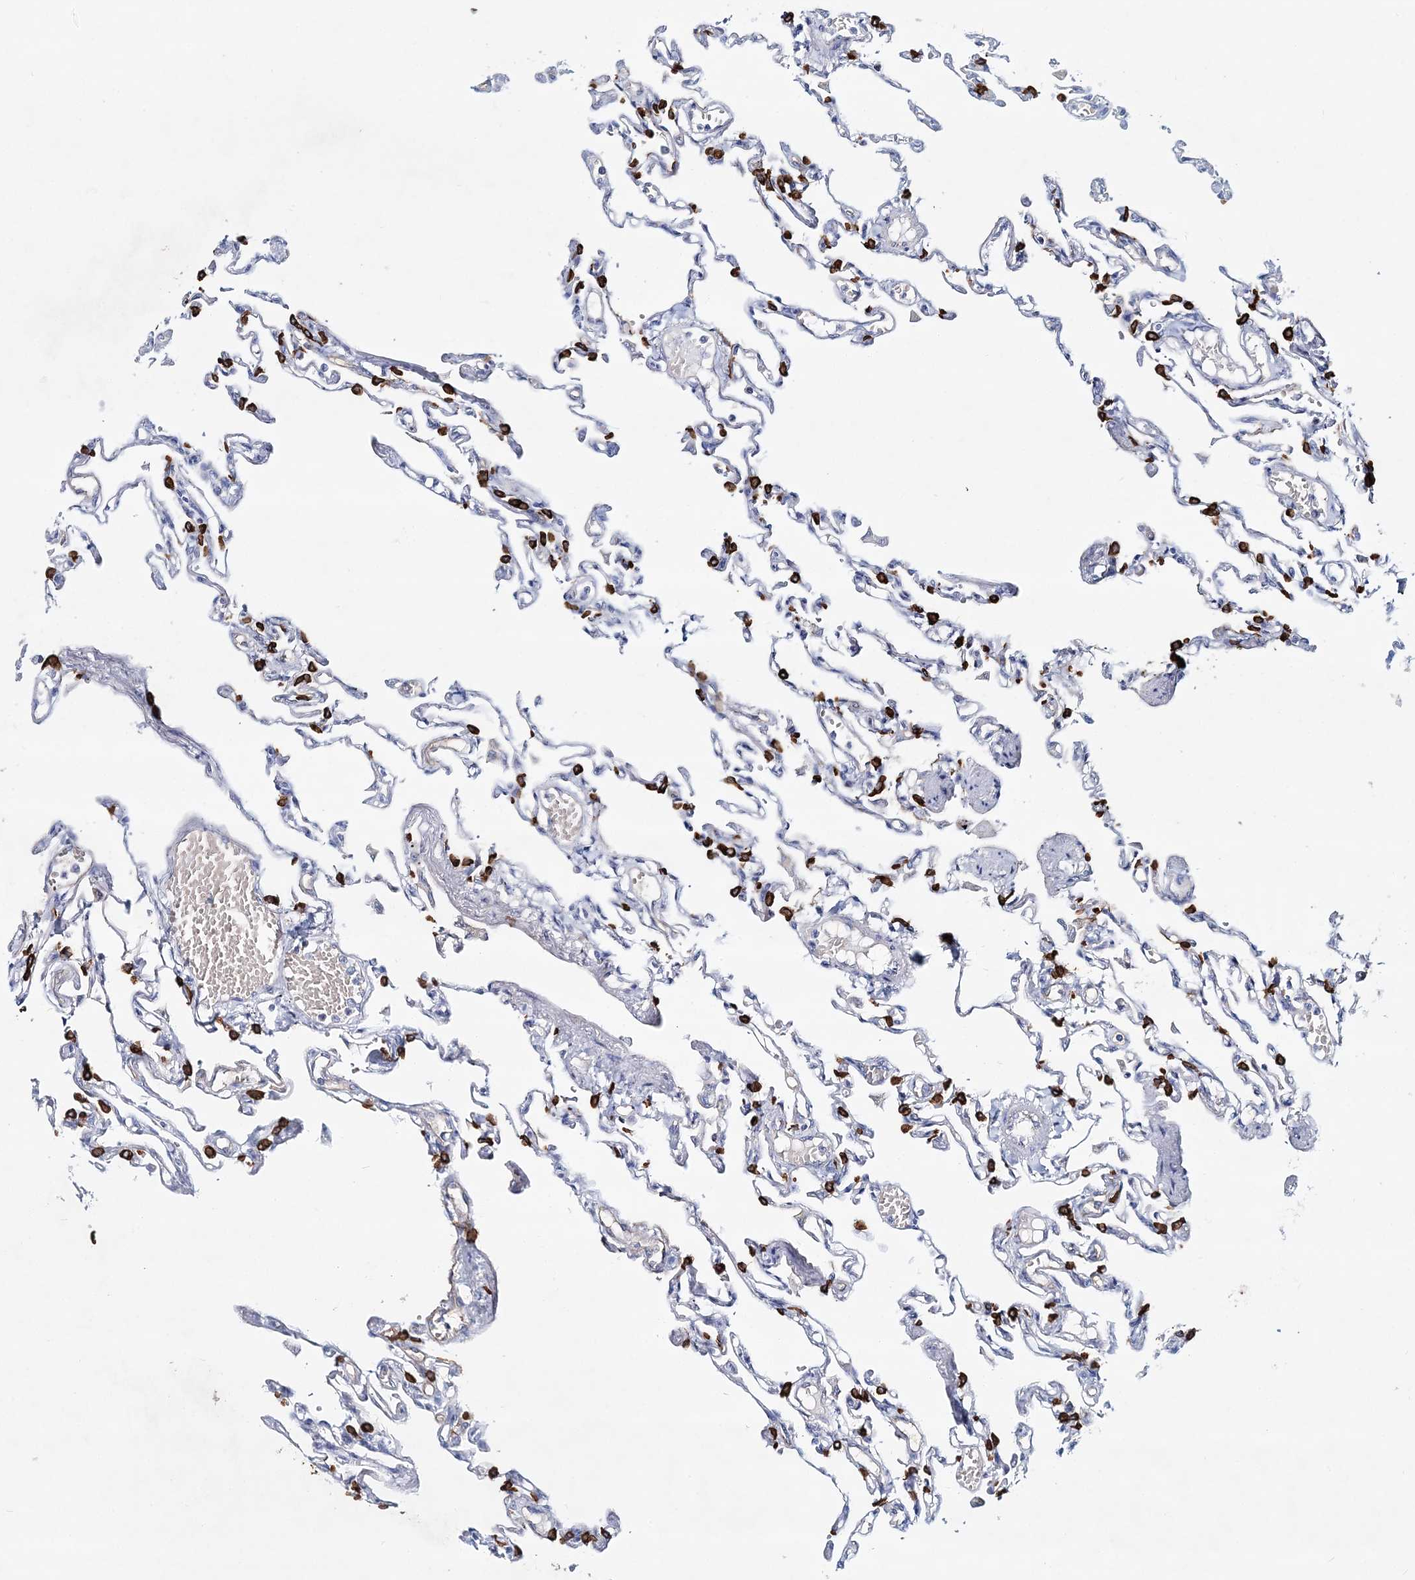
{"staining": {"intensity": "strong", "quantity": "25%-75%", "location": "cytoplasmic/membranous"}, "tissue": "lung", "cell_type": "Alveolar cells", "image_type": "normal", "snomed": [{"axis": "morphology", "description": "Normal tissue, NOS"}, {"axis": "topography", "description": "Lung"}], "caption": "Immunohistochemistry photomicrograph of normal lung: lung stained using immunohistochemistry (IHC) demonstrates high levels of strong protein expression localized specifically in the cytoplasmic/membranous of alveolar cells, appearing as a cytoplasmic/membranous brown color.", "gene": "ADGRL1", "patient": {"sex": "male", "age": 21}}